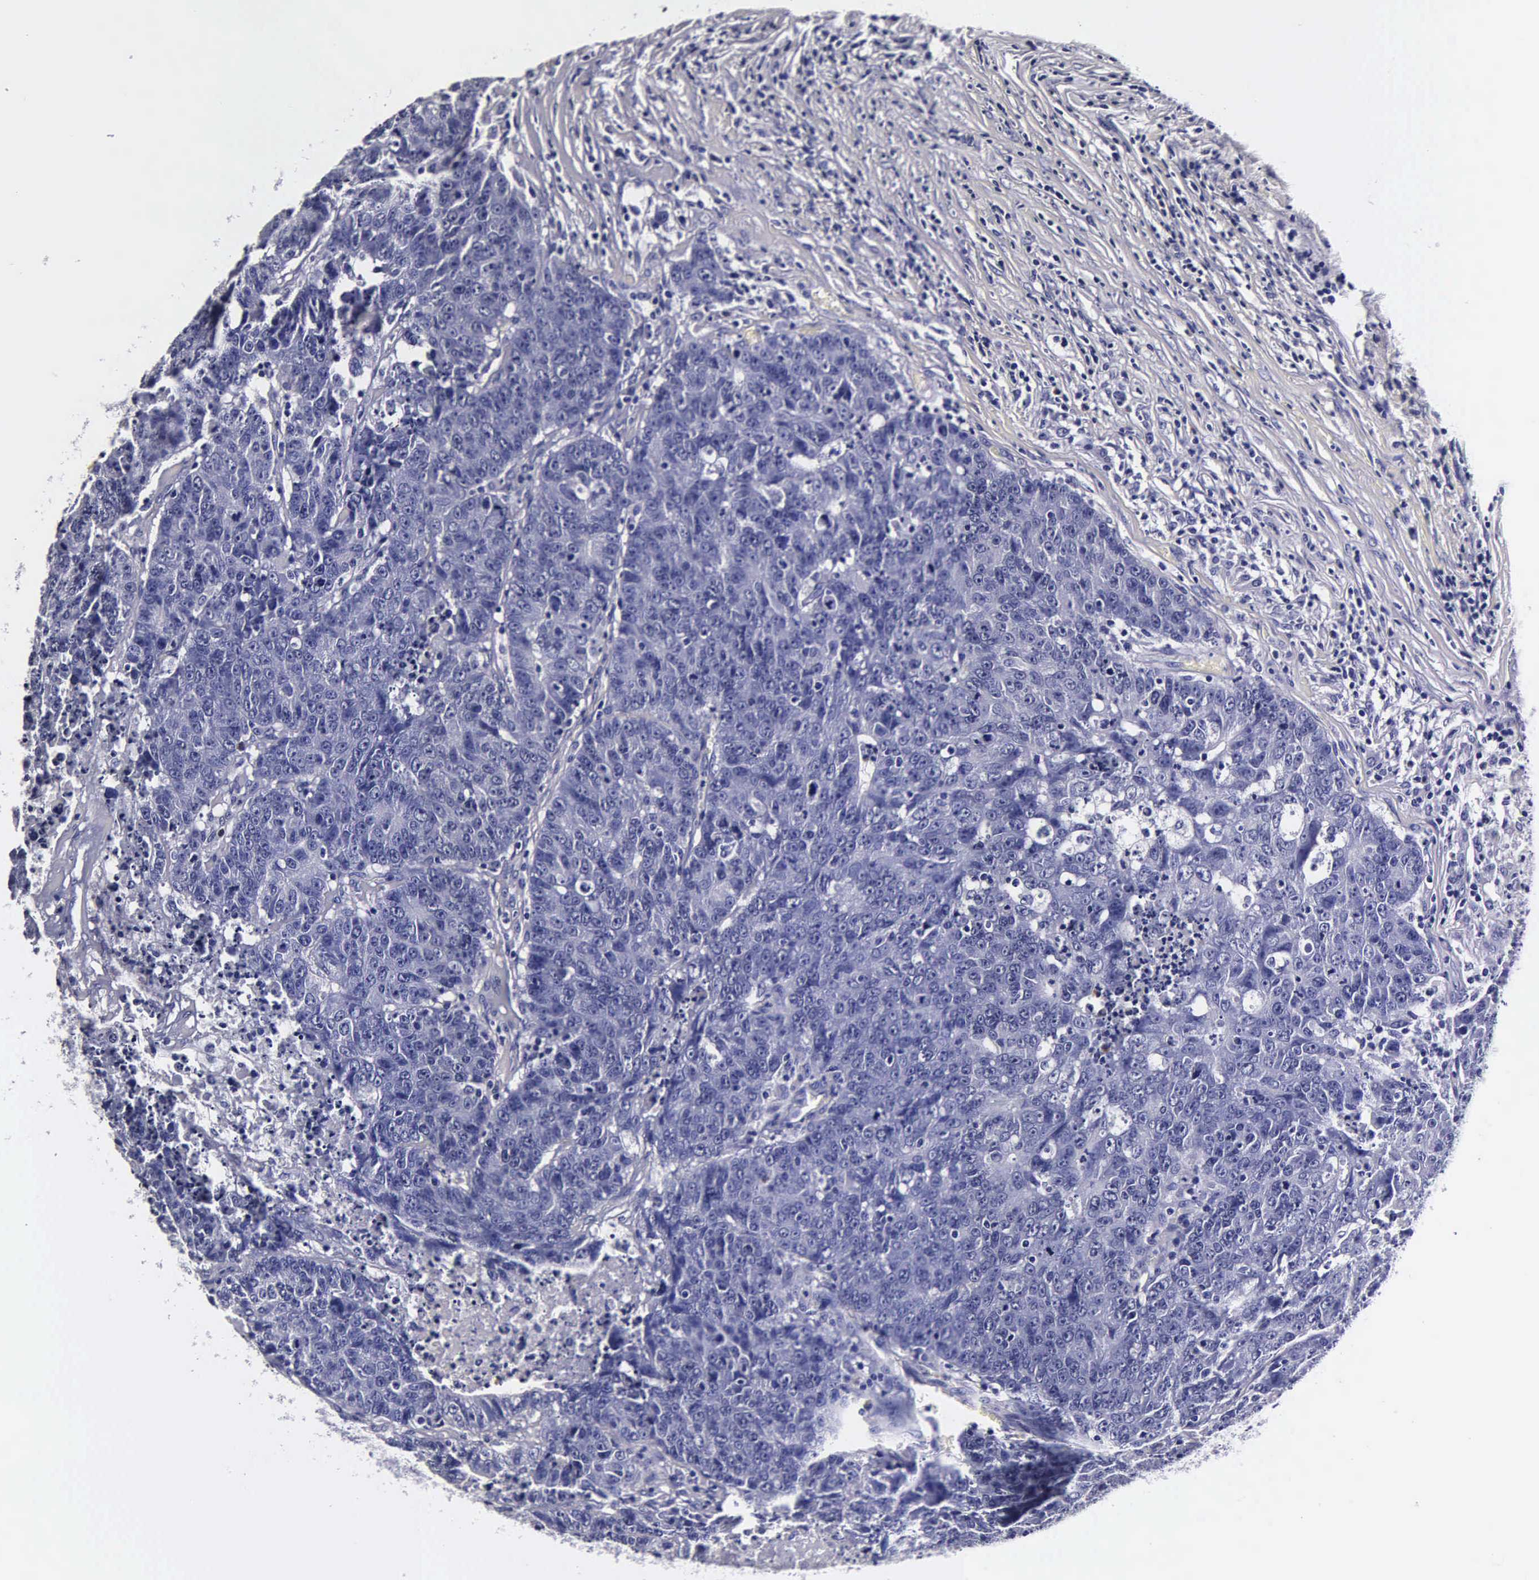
{"staining": {"intensity": "negative", "quantity": "none", "location": "none"}, "tissue": "colorectal cancer", "cell_type": "Tumor cells", "image_type": "cancer", "snomed": [{"axis": "morphology", "description": "Adenocarcinoma, NOS"}, {"axis": "topography", "description": "Colon"}], "caption": "An IHC micrograph of colorectal cancer (adenocarcinoma) is shown. There is no staining in tumor cells of colorectal cancer (adenocarcinoma).", "gene": "IAPP", "patient": {"sex": "female", "age": 53}}